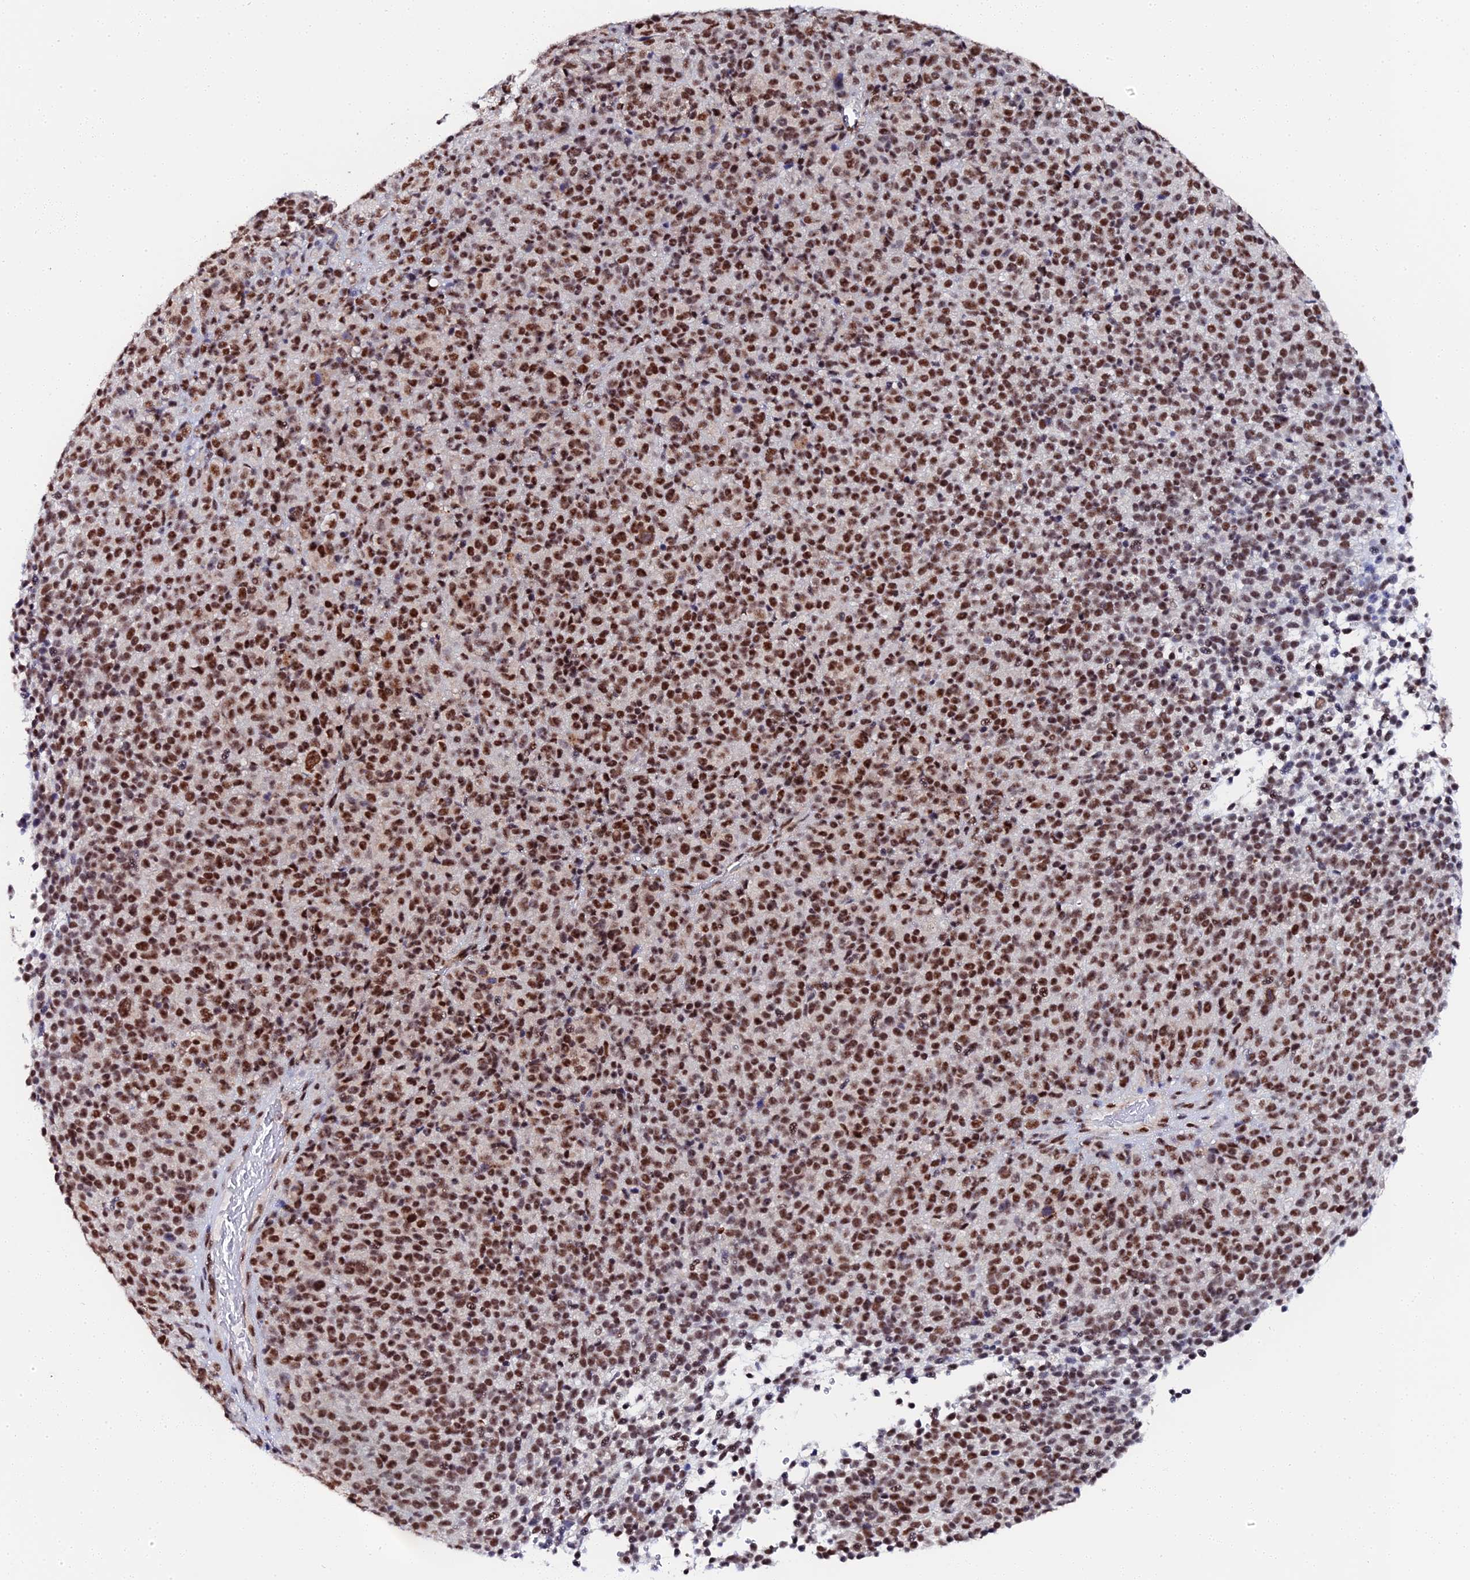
{"staining": {"intensity": "strong", "quantity": ">75%", "location": "nuclear"}, "tissue": "melanoma", "cell_type": "Tumor cells", "image_type": "cancer", "snomed": [{"axis": "morphology", "description": "Malignant melanoma, Metastatic site"}, {"axis": "topography", "description": "Brain"}], "caption": "This is a histology image of immunohistochemistry (IHC) staining of malignant melanoma (metastatic site), which shows strong positivity in the nuclear of tumor cells.", "gene": "MAGOHB", "patient": {"sex": "female", "age": 56}}